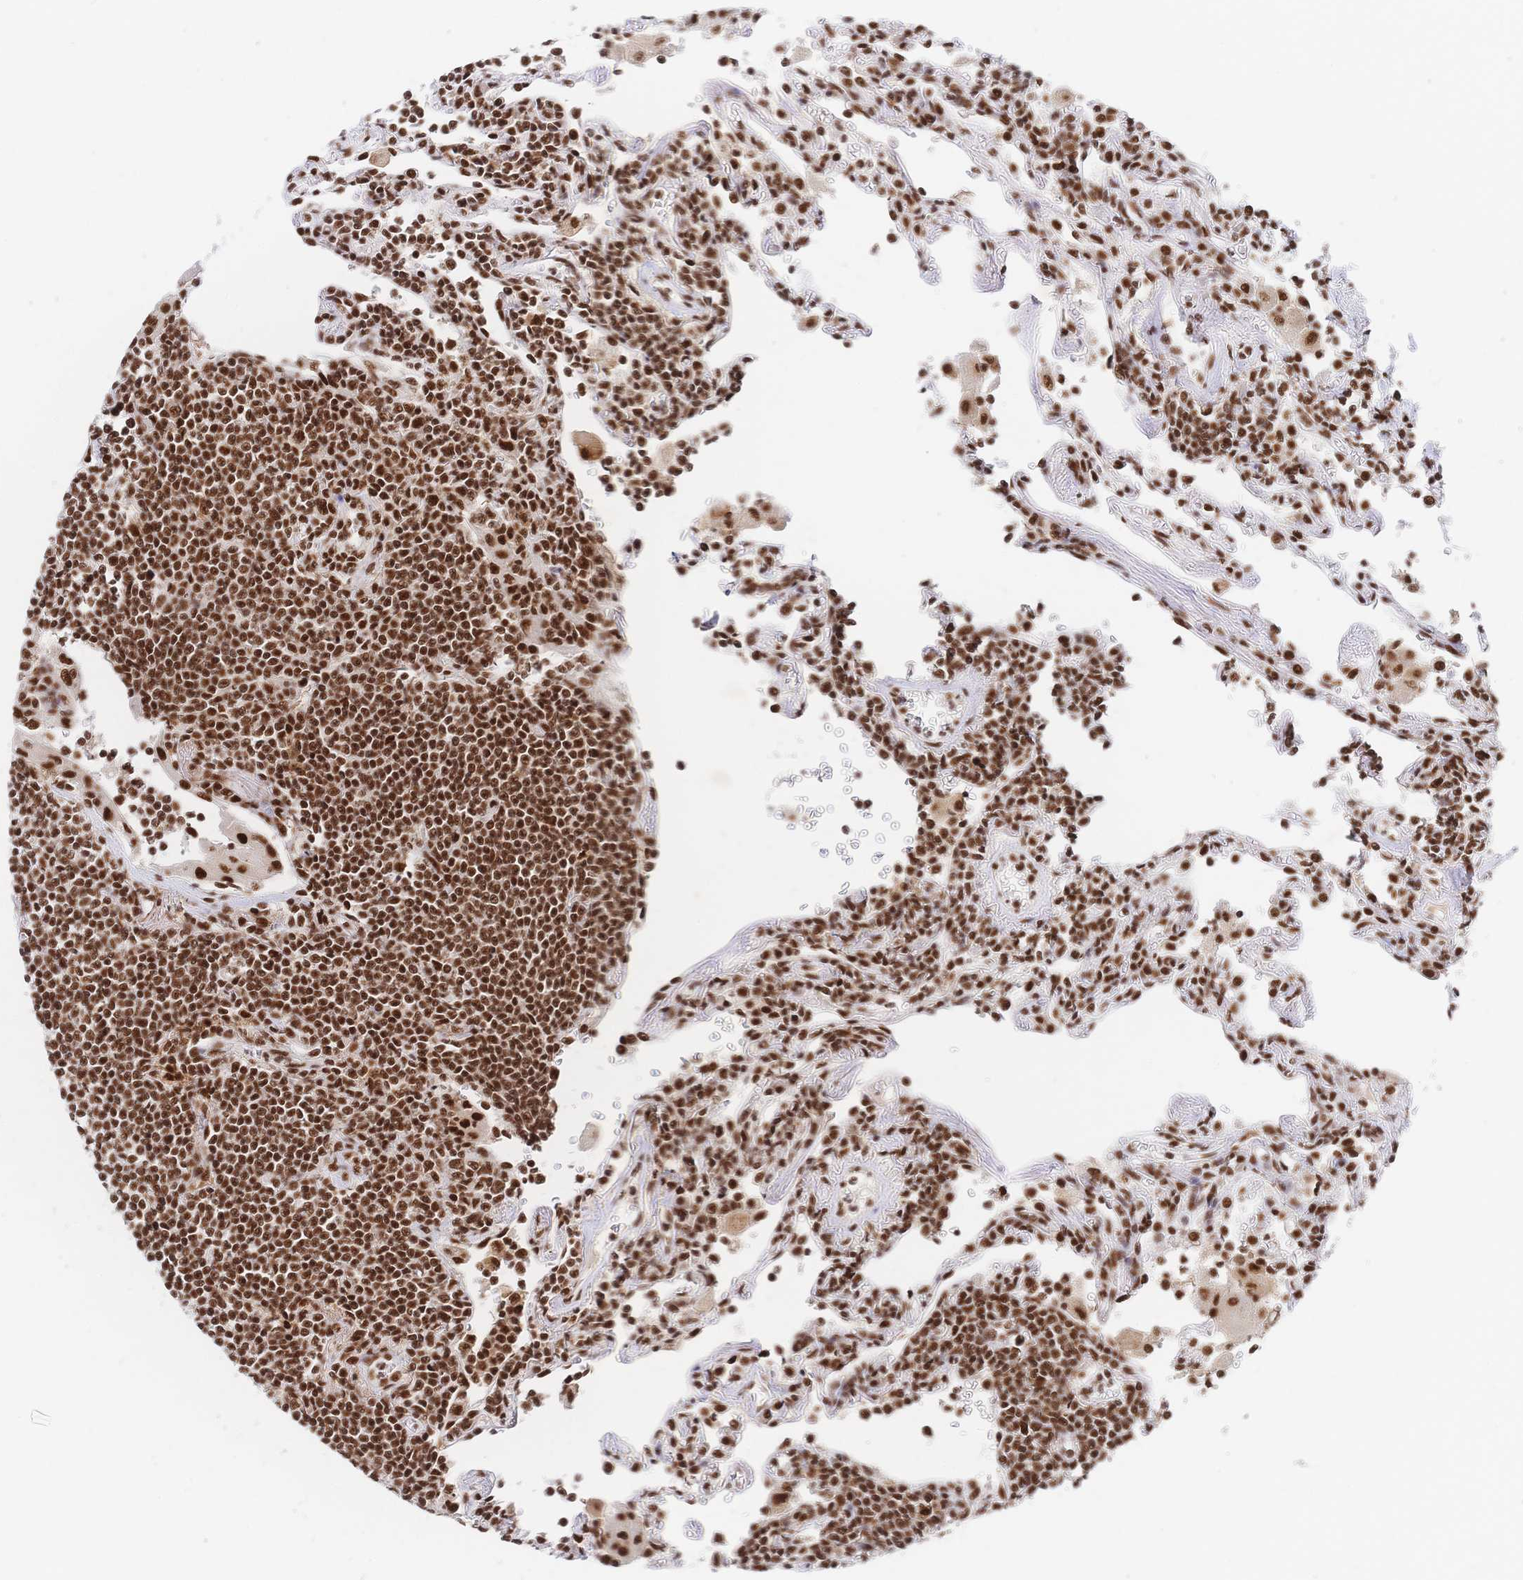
{"staining": {"intensity": "strong", "quantity": ">75%", "location": "nuclear"}, "tissue": "lymphoma", "cell_type": "Tumor cells", "image_type": "cancer", "snomed": [{"axis": "morphology", "description": "Malignant lymphoma, non-Hodgkin's type, Low grade"}, {"axis": "topography", "description": "Lung"}], "caption": "Lymphoma tissue demonstrates strong nuclear expression in about >75% of tumor cells The protein of interest is shown in brown color, while the nuclei are stained blue.", "gene": "SRSF1", "patient": {"sex": "female", "age": 71}}